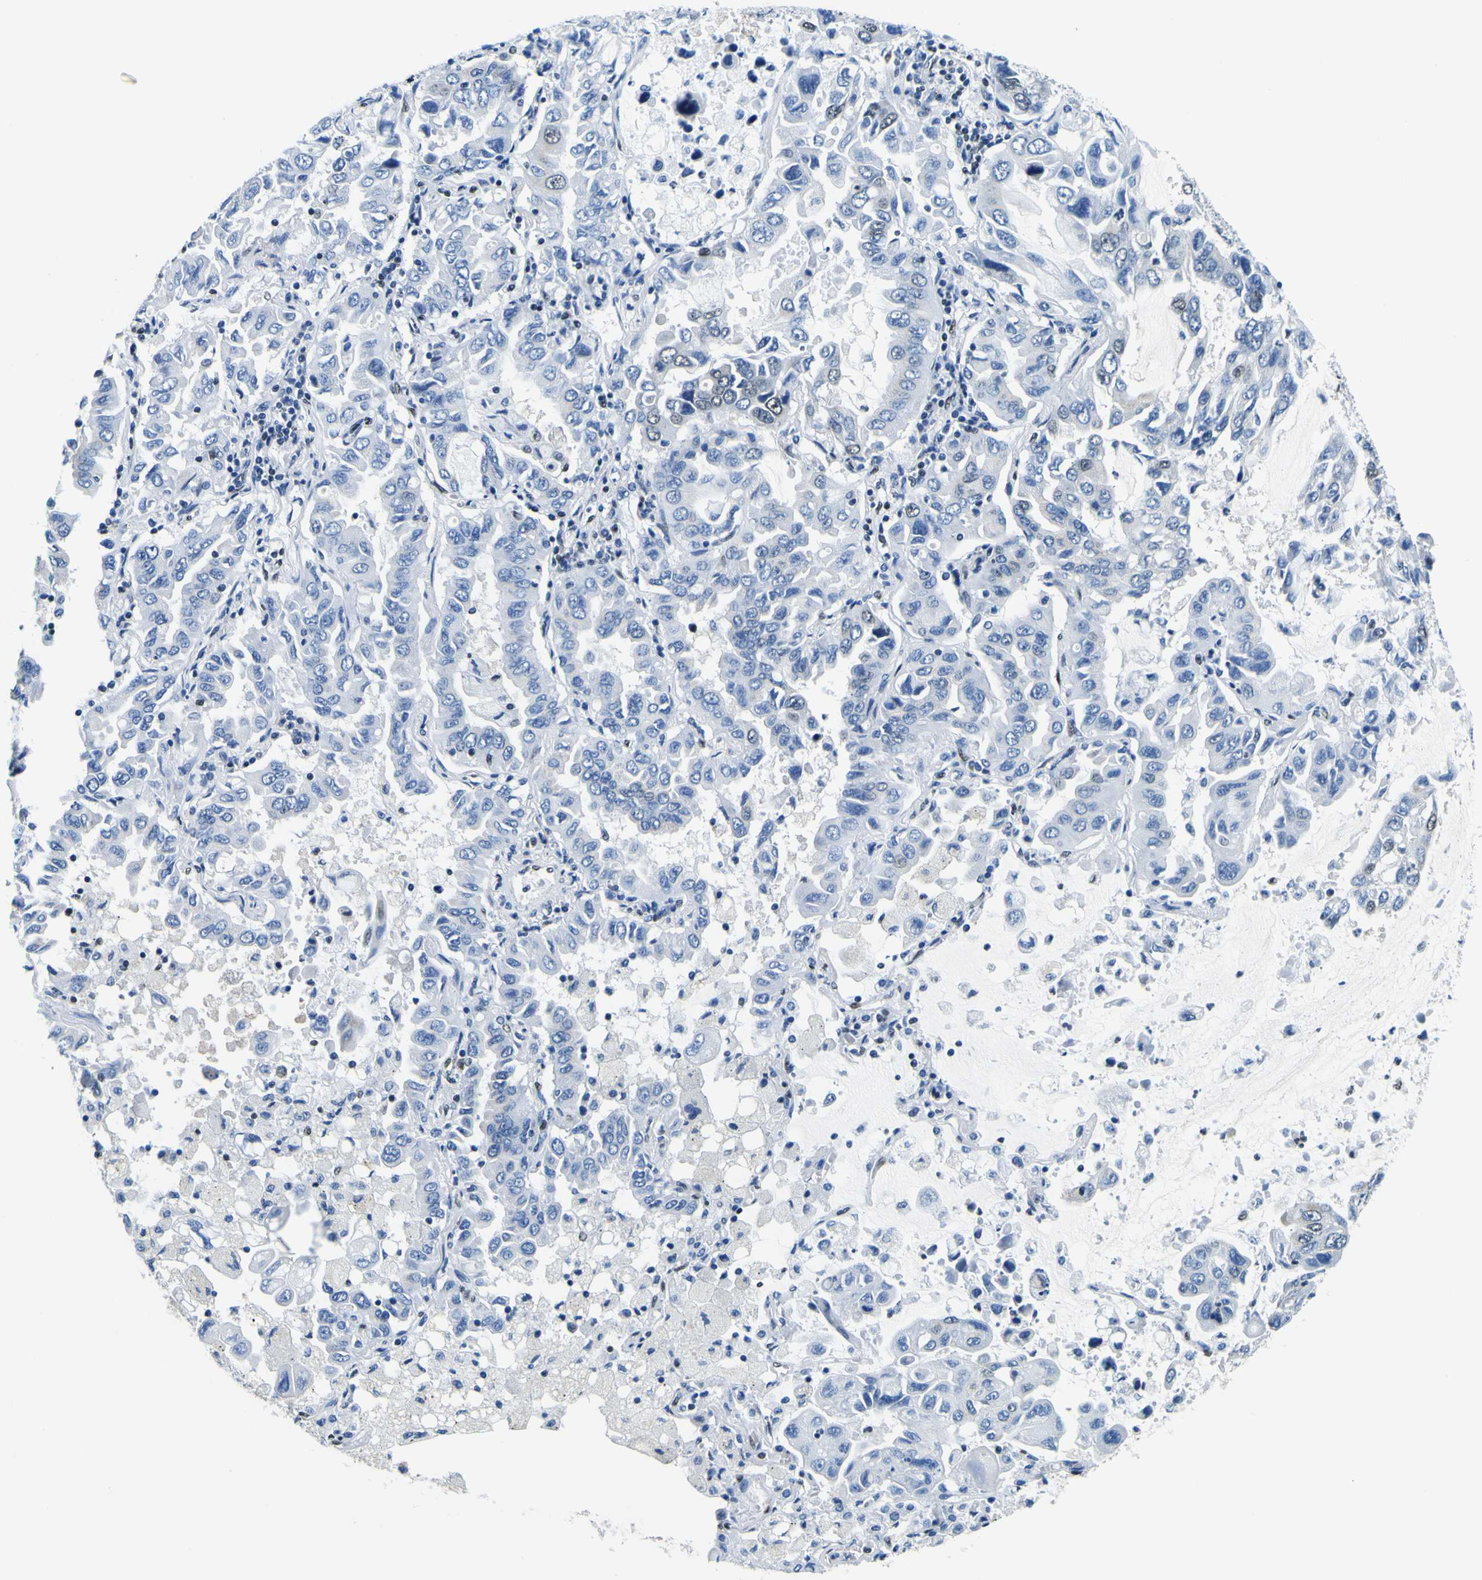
{"staining": {"intensity": "weak", "quantity": "<25%", "location": "nuclear"}, "tissue": "lung cancer", "cell_type": "Tumor cells", "image_type": "cancer", "snomed": [{"axis": "morphology", "description": "Adenocarcinoma, NOS"}, {"axis": "topography", "description": "Lung"}], "caption": "This is an IHC image of adenocarcinoma (lung). There is no expression in tumor cells.", "gene": "SP1", "patient": {"sex": "male", "age": 64}}